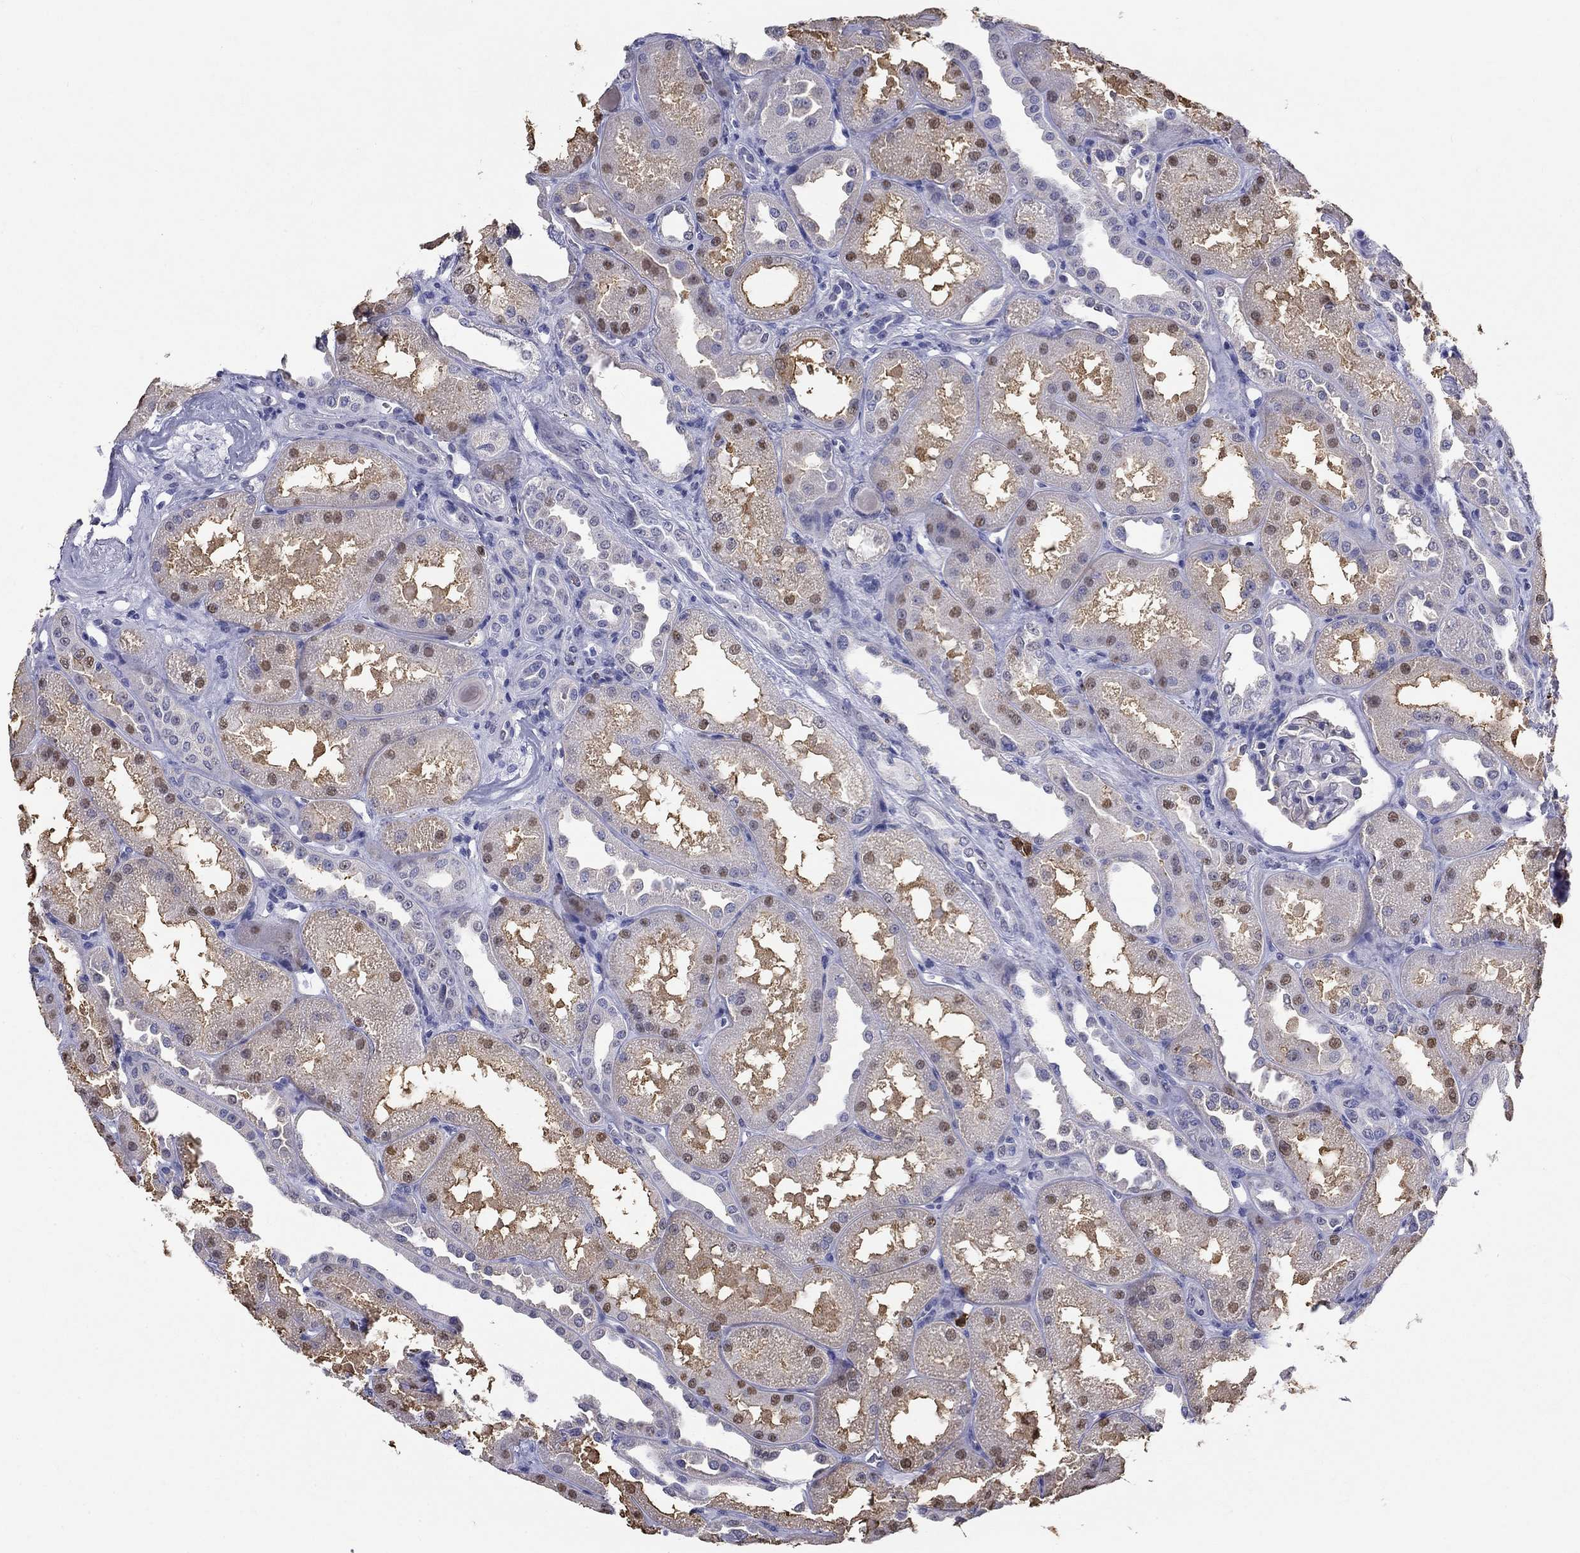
{"staining": {"intensity": "negative", "quantity": "none", "location": "none"}, "tissue": "kidney", "cell_type": "Cells in glomeruli", "image_type": "normal", "snomed": [{"axis": "morphology", "description": "Normal tissue, NOS"}, {"axis": "topography", "description": "Kidney"}], "caption": "Cells in glomeruli are negative for brown protein staining in normal kidney. The staining was performed using DAB to visualize the protein expression in brown, while the nuclei were stained in blue with hematoxylin (Magnification: 20x).", "gene": "IGSF8", "patient": {"sex": "male", "age": 61}}